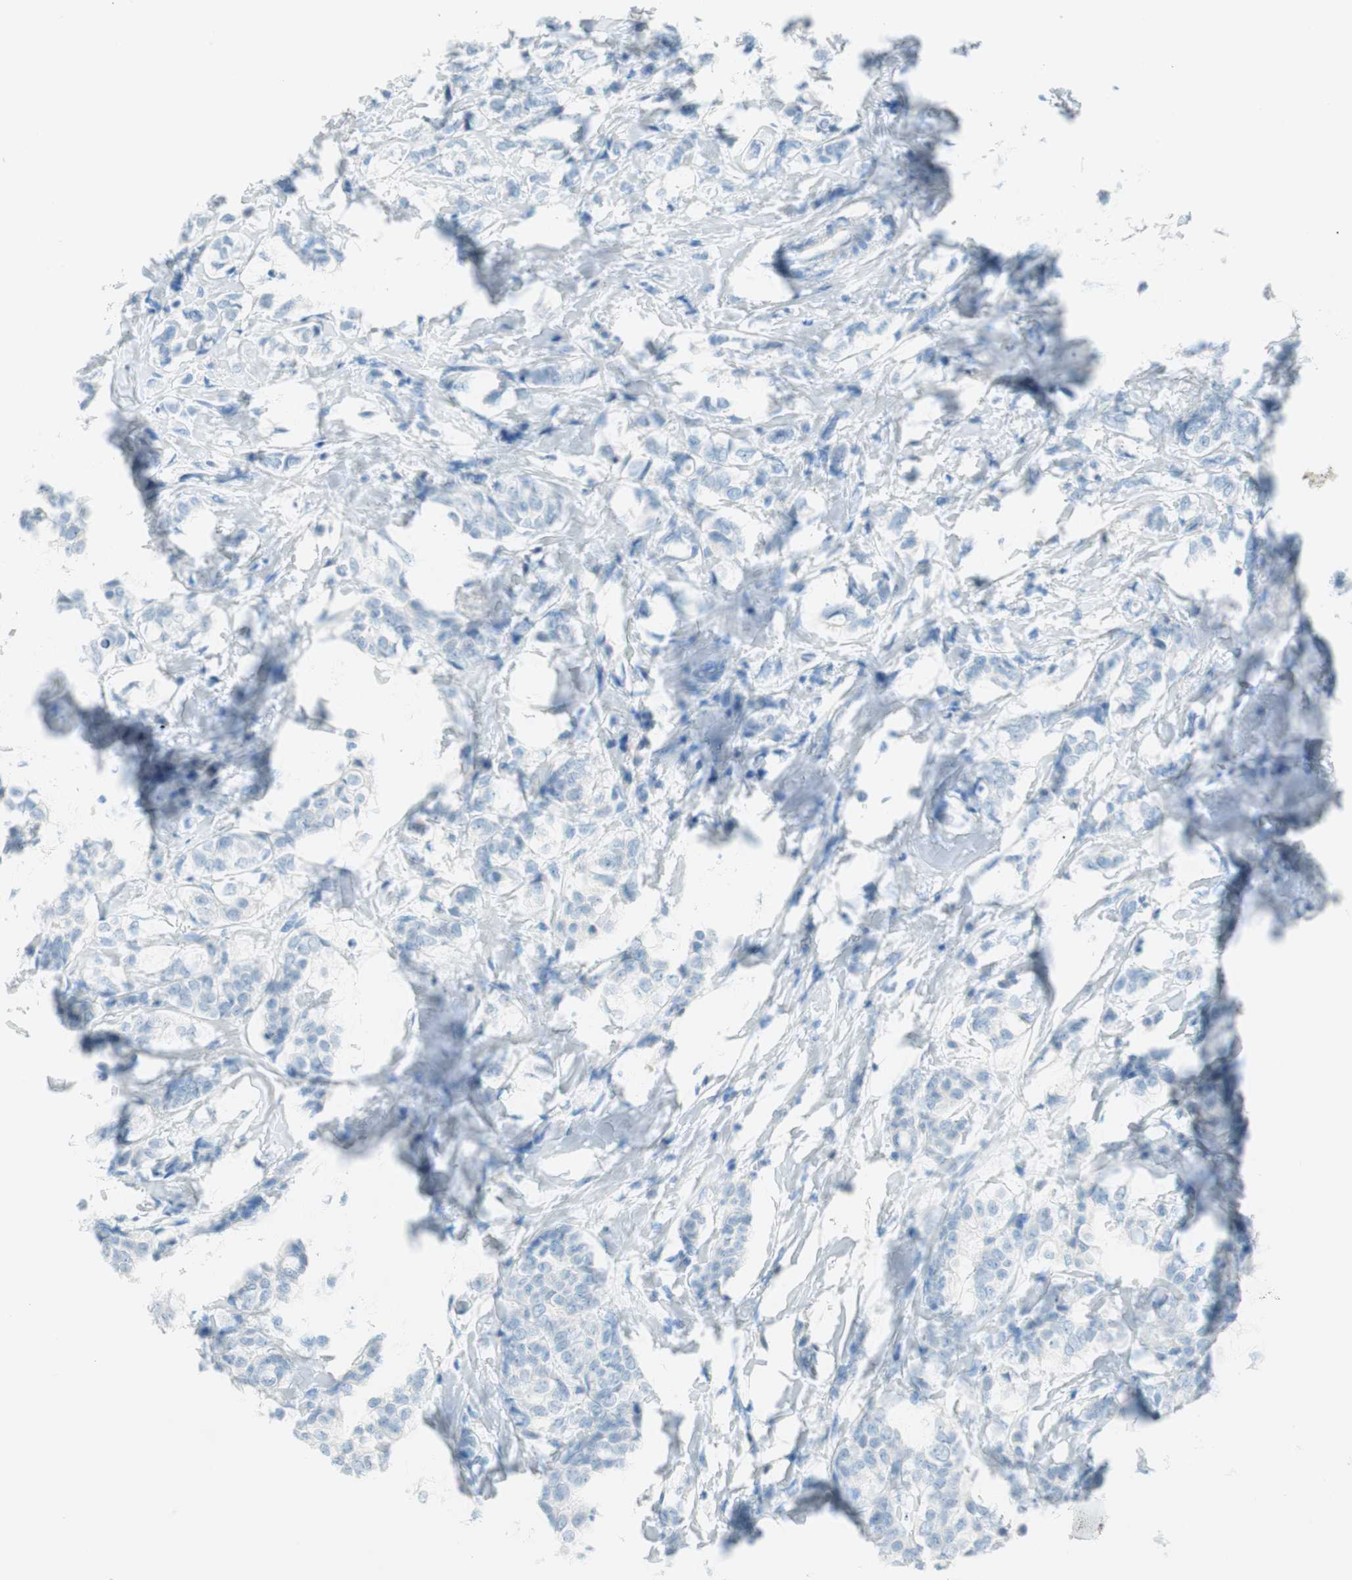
{"staining": {"intensity": "negative", "quantity": "none", "location": "none"}, "tissue": "breast cancer", "cell_type": "Tumor cells", "image_type": "cancer", "snomed": [{"axis": "morphology", "description": "Lobular carcinoma"}, {"axis": "topography", "description": "Breast"}], "caption": "This is a image of IHC staining of breast cancer, which shows no positivity in tumor cells.", "gene": "TNFRSF13C", "patient": {"sex": "female", "age": 60}}